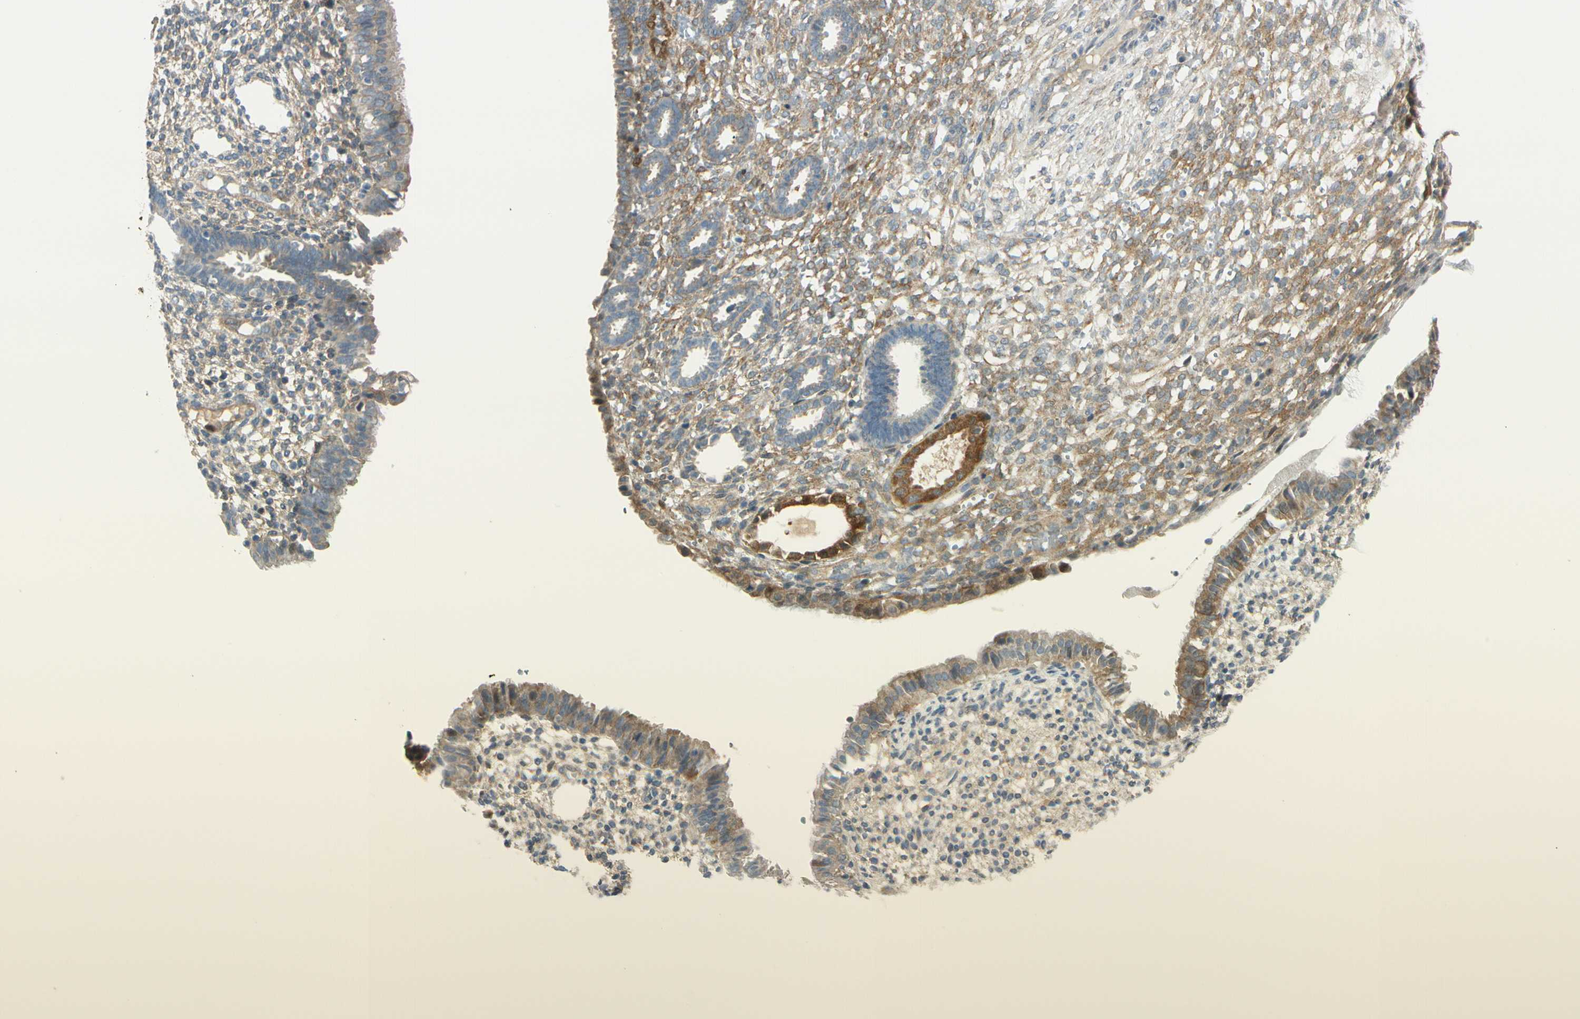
{"staining": {"intensity": "moderate", "quantity": "25%-75%", "location": "cytoplasmic/membranous"}, "tissue": "endometrium", "cell_type": "Cells in endometrial stroma", "image_type": "normal", "snomed": [{"axis": "morphology", "description": "Normal tissue, NOS"}, {"axis": "topography", "description": "Endometrium"}], "caption": "Protein analysis of normal endometrium shows moderate cytoplasmic/membranous positivity in about 25%-75% of cells in endometrial stroma.", "gene": "FHL2", "patient": {"sex": "female", "age": 61}}